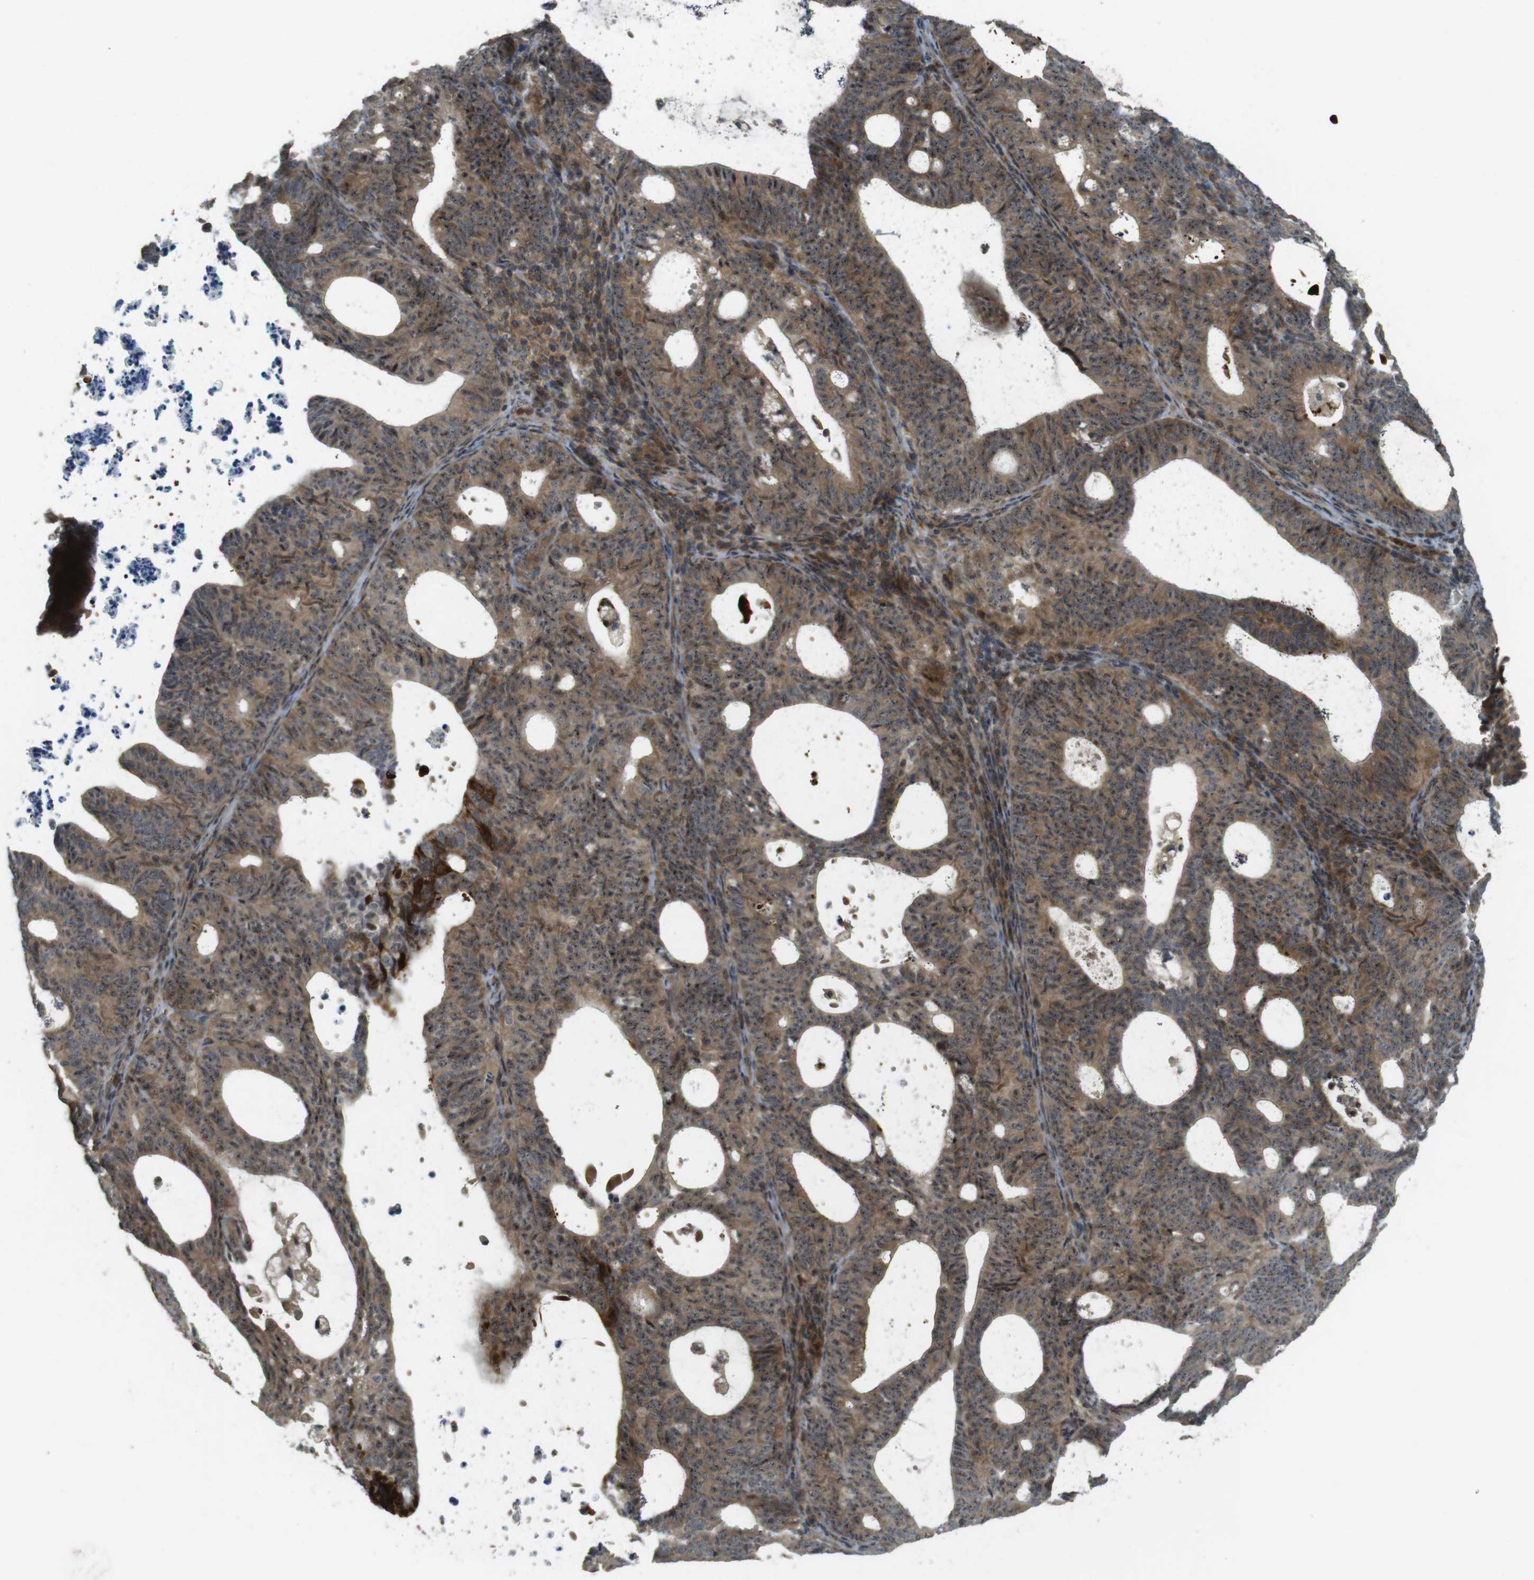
{"staining": {"intensity": "moderate", "quantity": ">75%", "location": "cytoplasmic/membranous,nuclear"}, "tissue": "endometrial cancer", "cell_type": "Tumor cells", "image_type": "cancer", "snomed": [{"axis": "morphology", "description": "Adenocarcinoma, NOS"}, {"axis": "topography", "description": "Uterus"}], "caption": "IHC micrograph of neoplastic tissue: adenocarcinoma (endometrial) stained using immunohistochemistry (IHC) reveals medium levels of moderate protein expression localized specifically in the cytoplasmic/membranous and nuclear of tumor cells, appearing as a cytoplasmic/membranous and nuclear brown color.", "gene": "TMX3", "patient": {"sex": "female", "age": 83}}